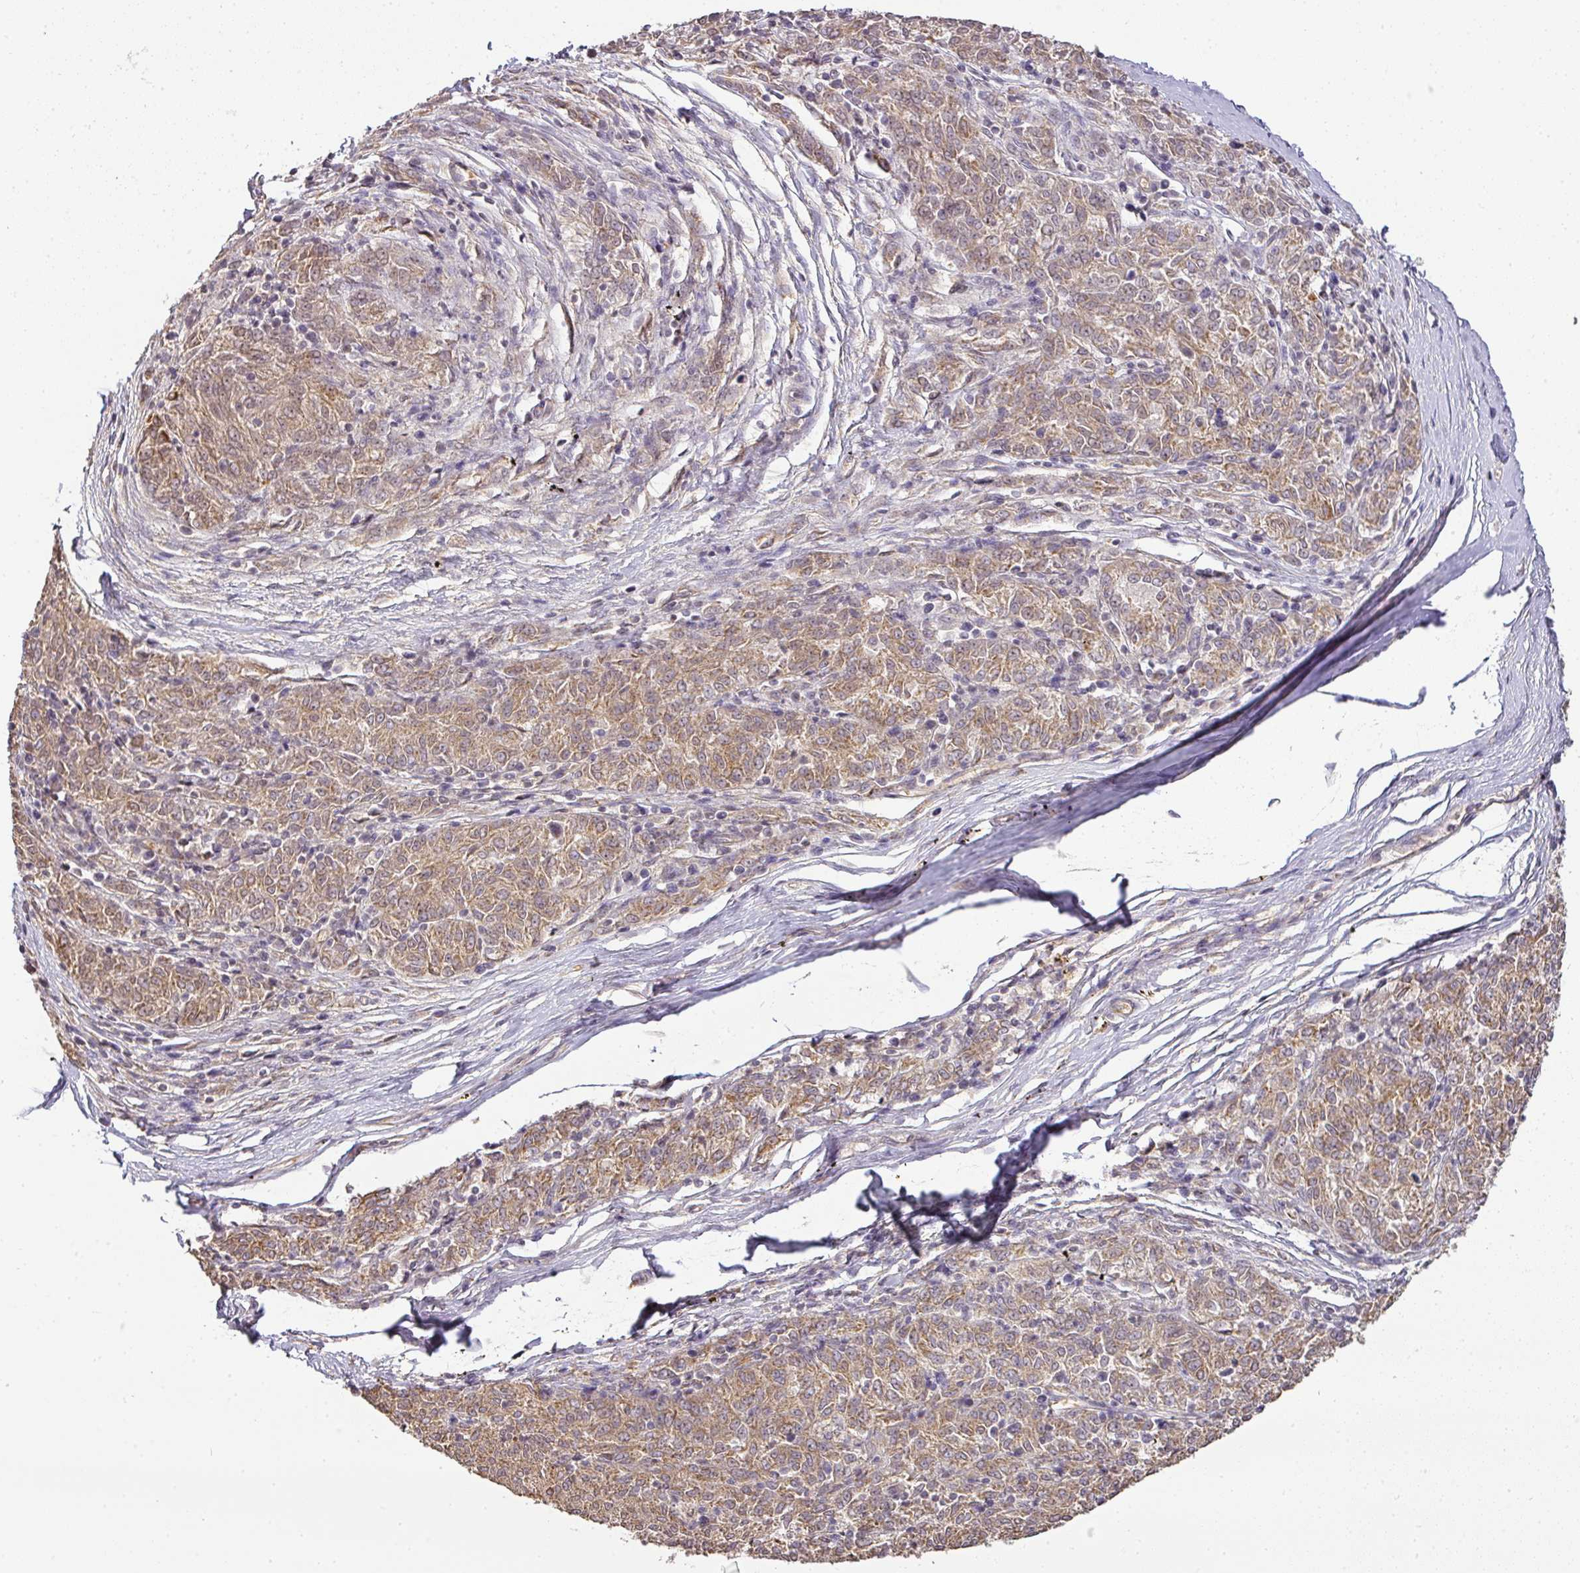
{"staining": {"intensity": "moderate", "quantity": ">75%", "location": "cytoplasmic/membranous"}, "tissue": "melanoma", "cell_type": "Tumor cells", "image_type": "cancer", "snomed": [{"axis": "morphology", "description": "Malignant melanoma, NOS"}, {"axis": "topography", "description": "Skin"}], "caption": "Human malignant melanoma stained for a protein (brown) shows moderate cytoplasmic/membranous positive expression in approximately >75% of tumor cells.", "gene": "MYOM2", "patient": {"sex": "female", "age": 72}}